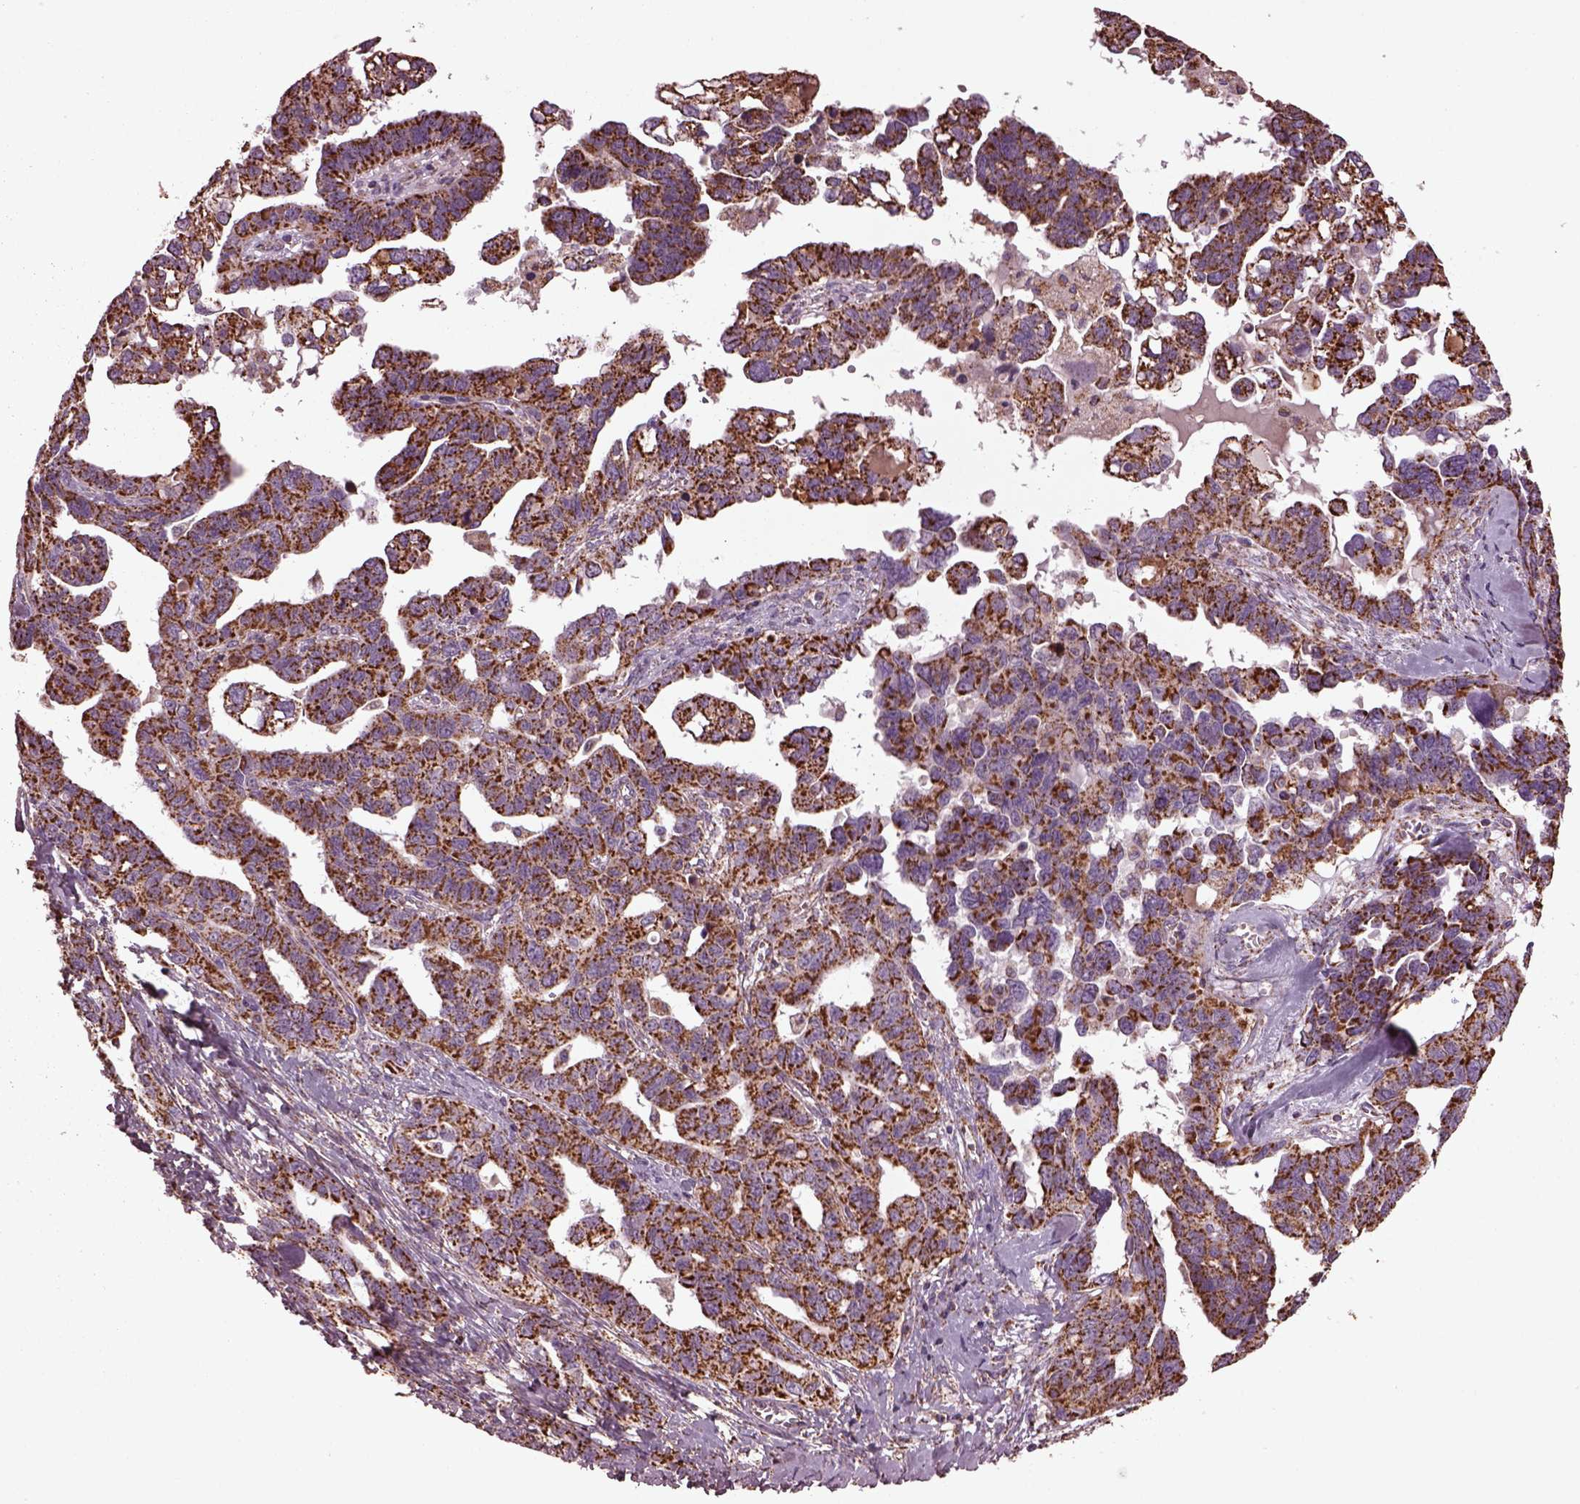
{"staining": {"intensity": "moderate", "quantity": ">75%", "location": "cytoplasmic/membranous"}, "tissue": "ovarian cancer", "cell_type": "Tumor cells", "image_type": "cancer", "snomed": [{"axis": "morphology", "description": "Cystadenocarcinoma, serous, NOS"}, {"axis": "topography", "description": "Ovary"}], "caption": "This micrograph shows immunohistochemistry staining of ovarian cancer (serous cystadenocarcinoma), with medium moderate cytoplasmic/membranous staining in about >75% of tumor cells.", "gene": "TMEM254", "patient": {"sex": "female", "age": 69}}